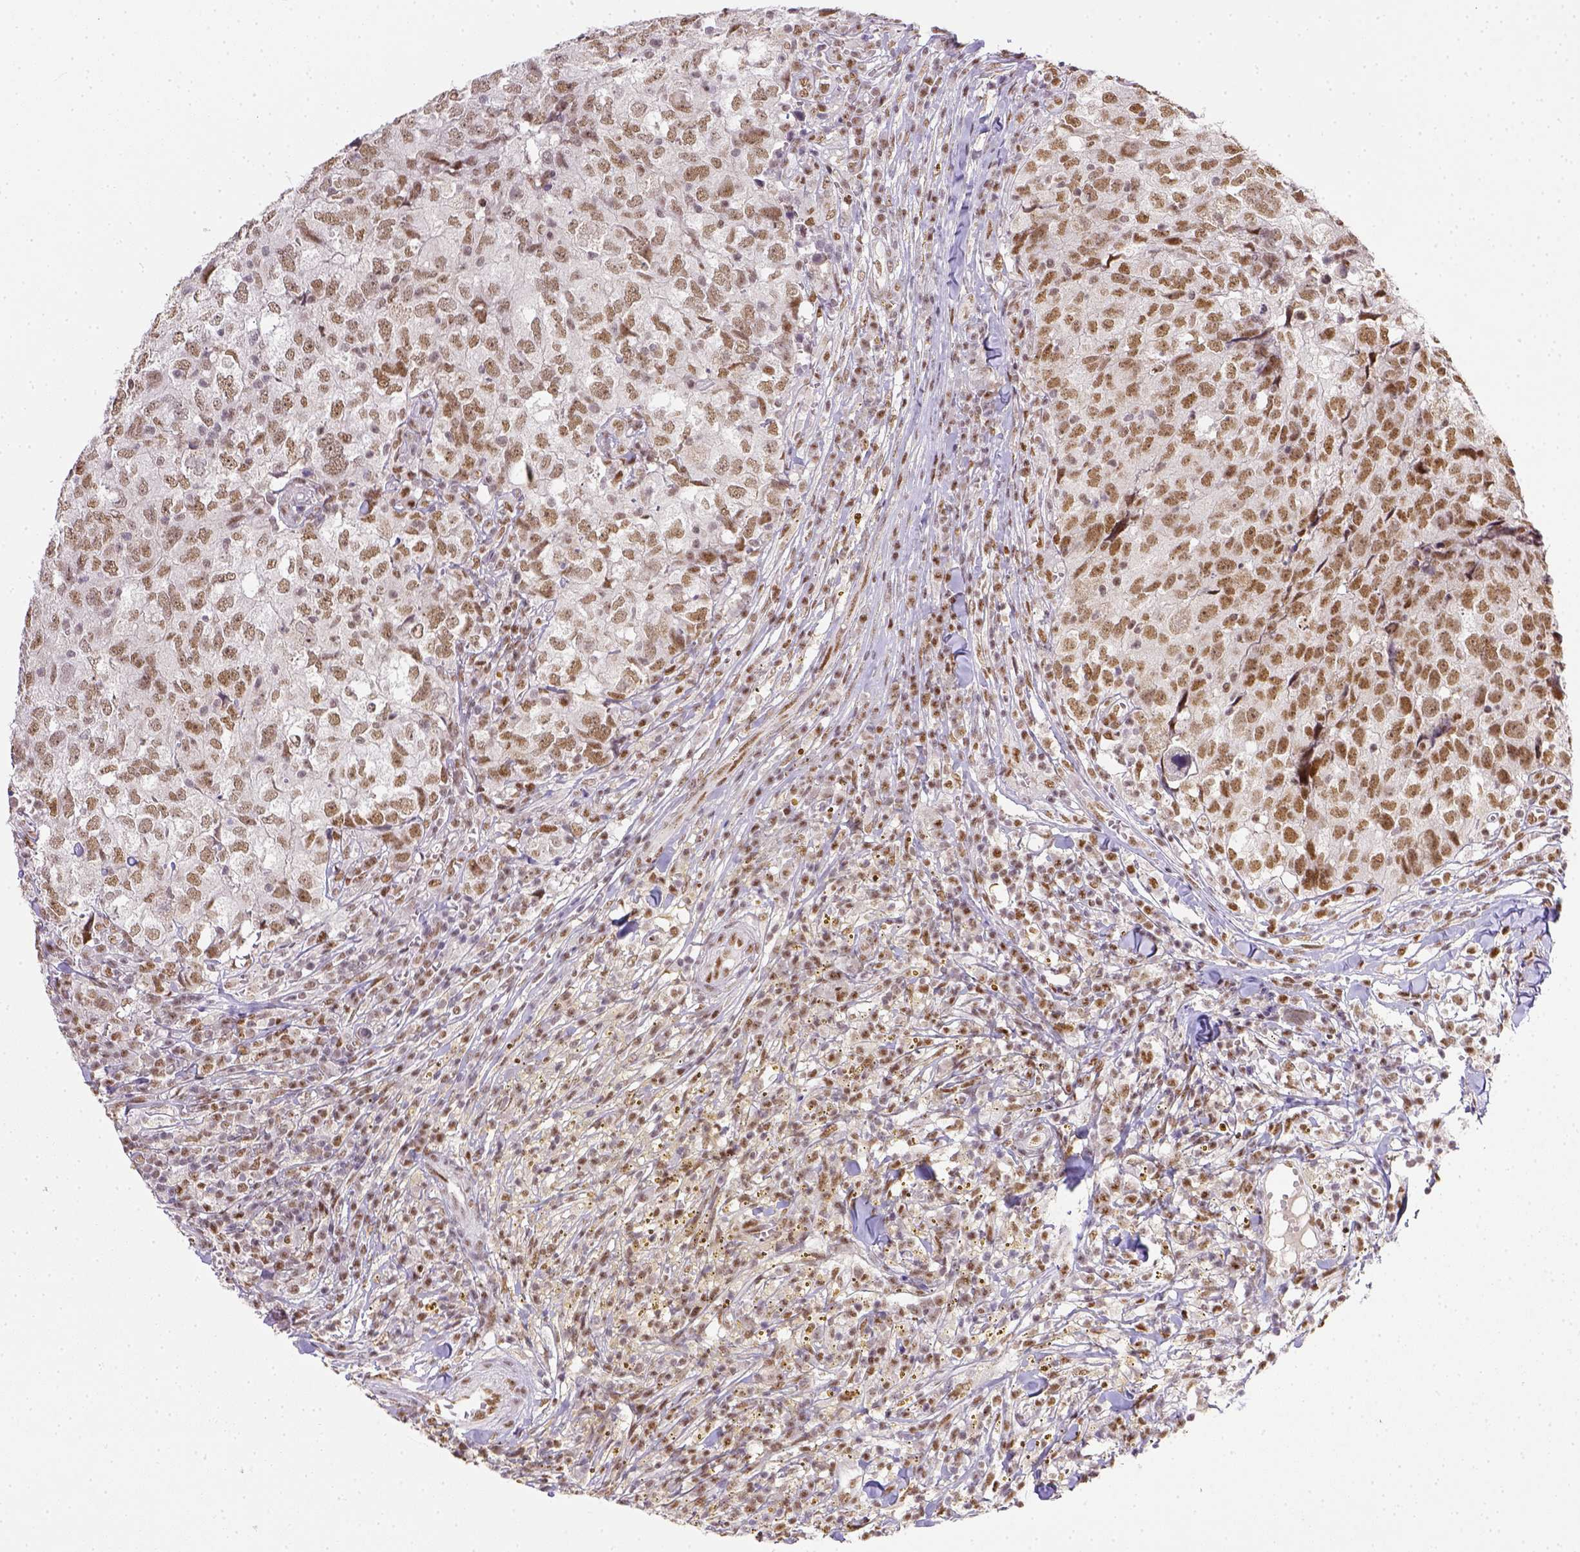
{"staining": {"intensity": "moderate", "quantity": ">75%", "location": "nuclear"}, "tissue": "breast cancer", "cell_type": "Tumor cells", "image_type": "cancer", "snomed": [{"axis": "morphology", "description": "Duct carcinoma"}, {"axis": "topography", "description": "Breast"}], "caption": "The micrograph displays immunohistochemical staining of breast invasive ductal carcinoma. There is moderate nuclear staining is present in approximately >75% of tumor cells.", "gene": "ERCC1", "patient": {"sex": "female", "age": 30}}